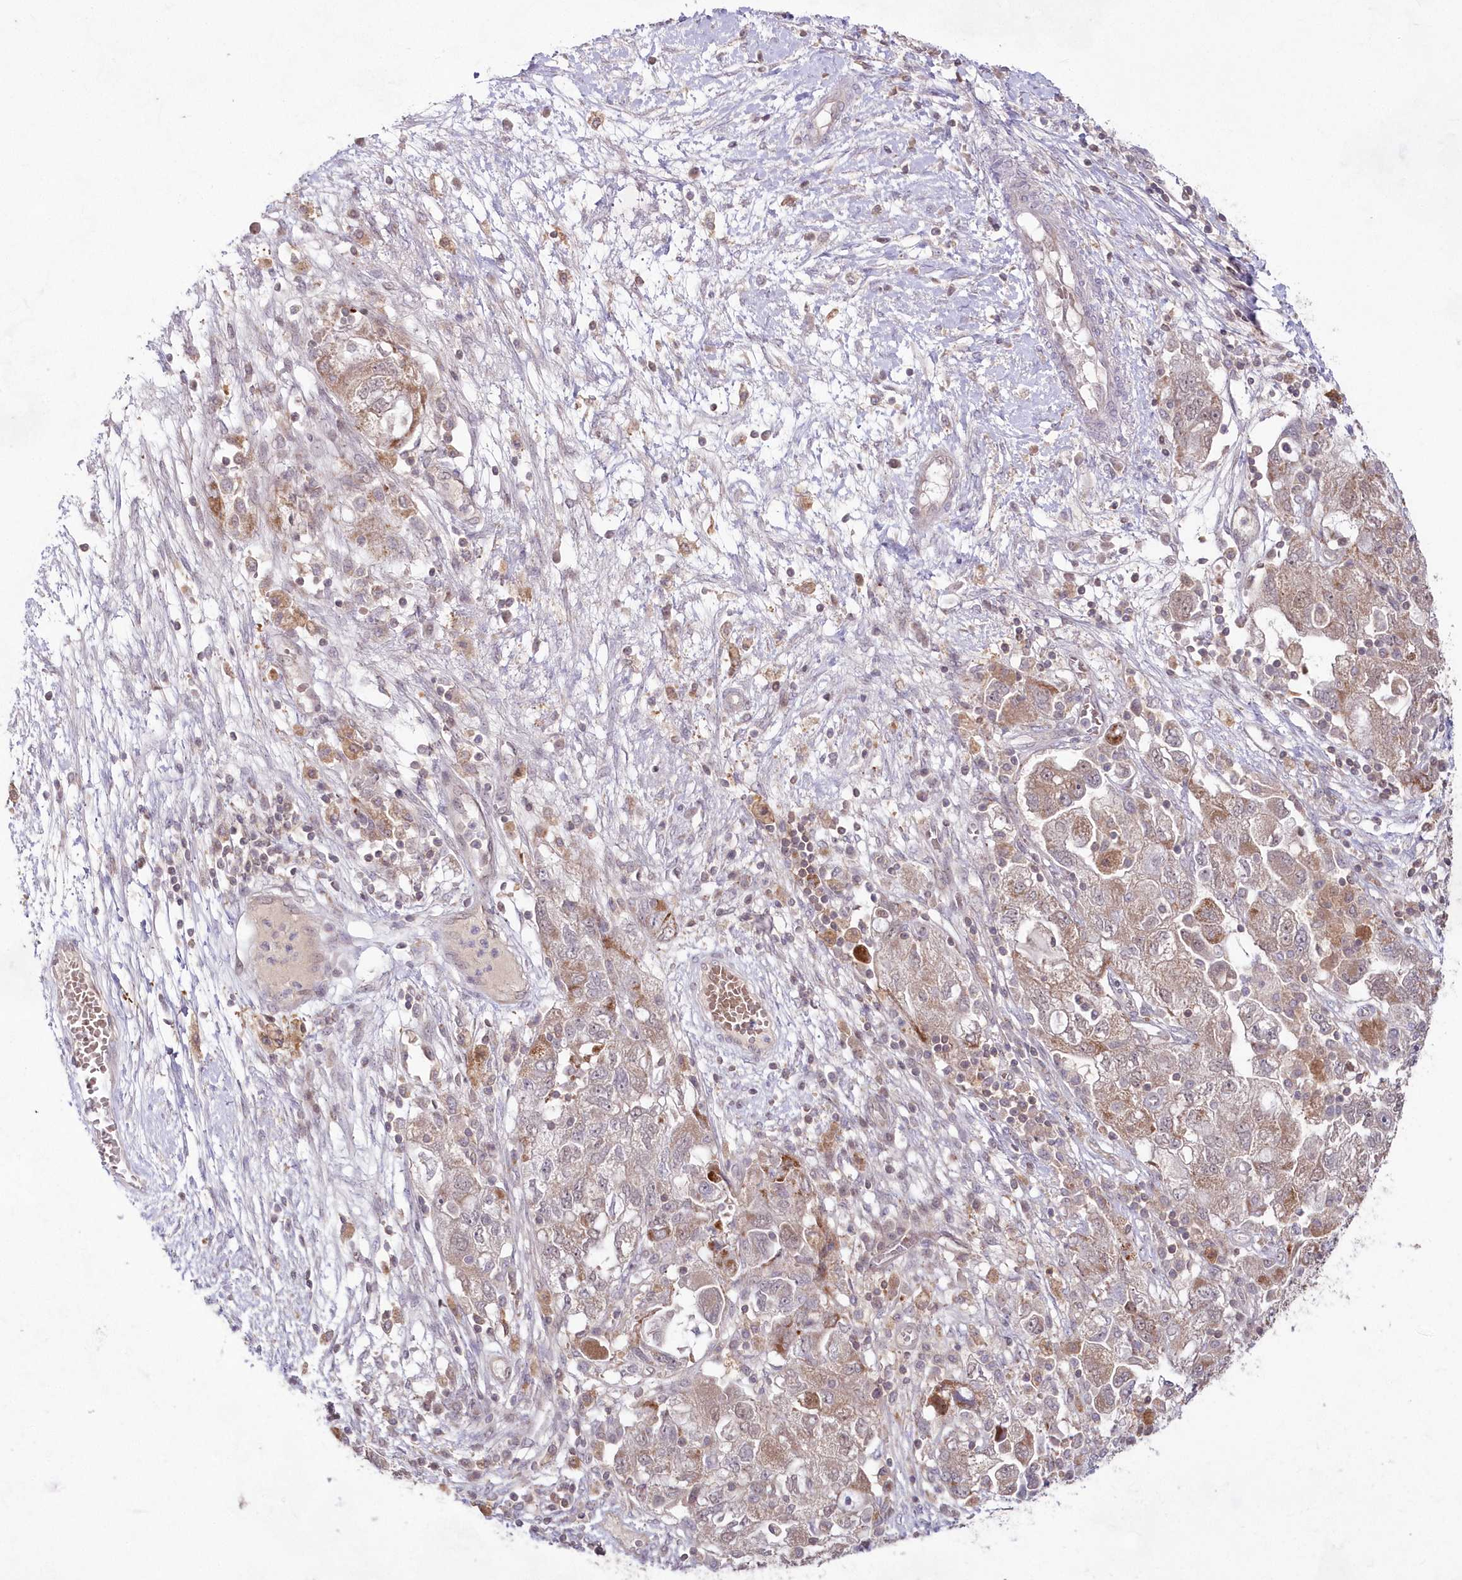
{"staining": {"intensity": "weak", "quantity": ">75%", "location": "cytoplasmic/membranous"}, "tissue": "ovarian cancer", "cell_type": "Tumor cells", "image_type": "cancer", "snomed": [{"axis": "morphology", "description": "Carcinoma, NOS"}, {"axis": "morphology", "description": "Cystadenocarcinoma, serous, NOS"}, {"axis": "topography", "description": "Ovary"}], "caption": "High-magnification brightfield microscopy of carcinoma (ovarian) stained with DAB (brown) and counterstained with hematoxylin (blue). tumor cells exhibit weak cytoplasmic/membranous expression is identified in approximately>75% of cells.", "gene": "IMPA1", "patient": {"sex": "female", "age": 69}}